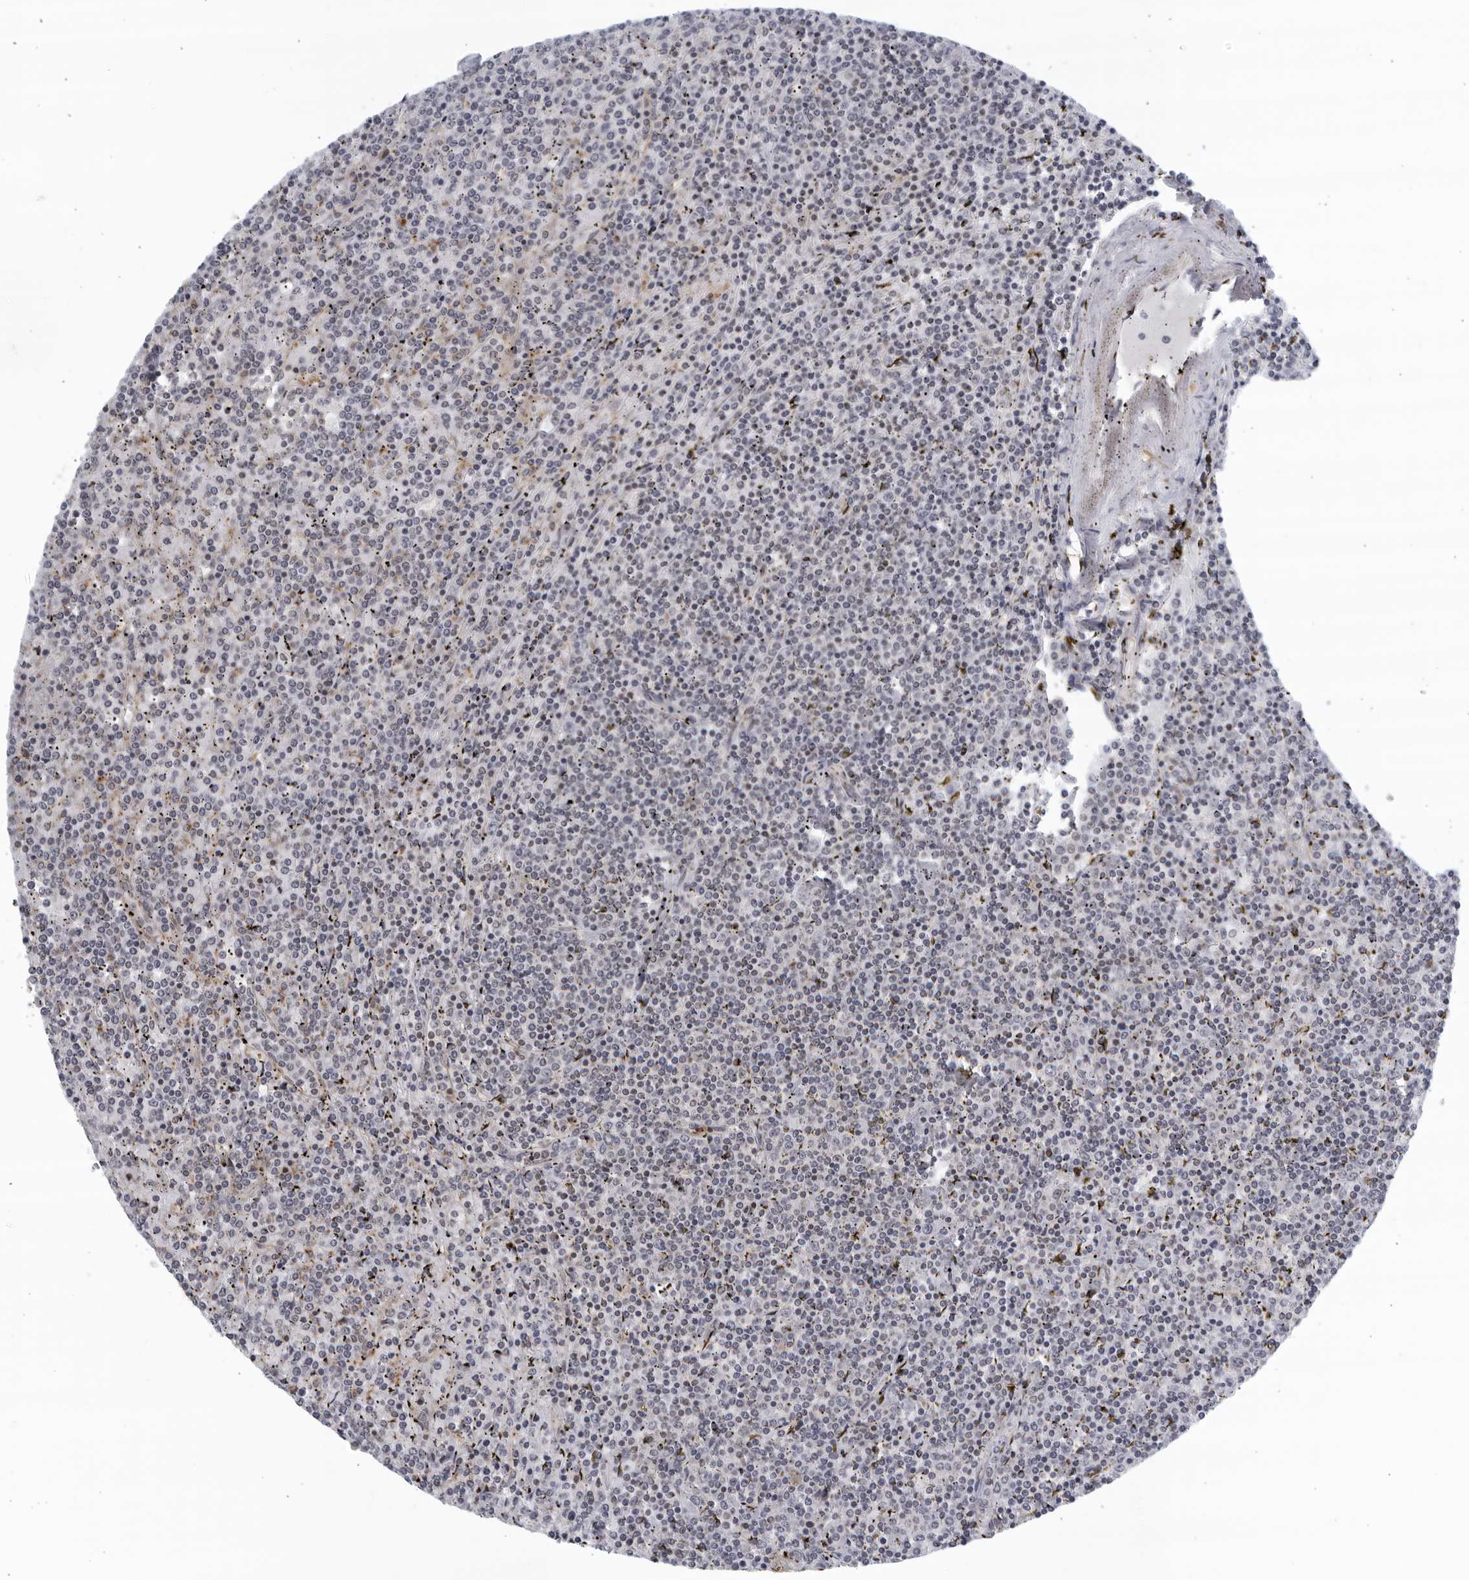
{"staining": {"intensity": "negative", "quantity": "none", "location": "none"}, "tissue": "lymphoma", "cell_type": "Tumor cells", "image_type": "cancer", "snomed": [{"axis": "morphology", "description": "Malignant lymphoma, non-Hodgkin's type, Low grade"}, {"axis": "topography", "description": "Spleen"}], "caption": "Lymphoma stained for a protein using immunohistochemistry (IHC) shows no positivity tumor cells.", "gene": "SERTAD4", "patient": {"sex": "female", "age": 19}}